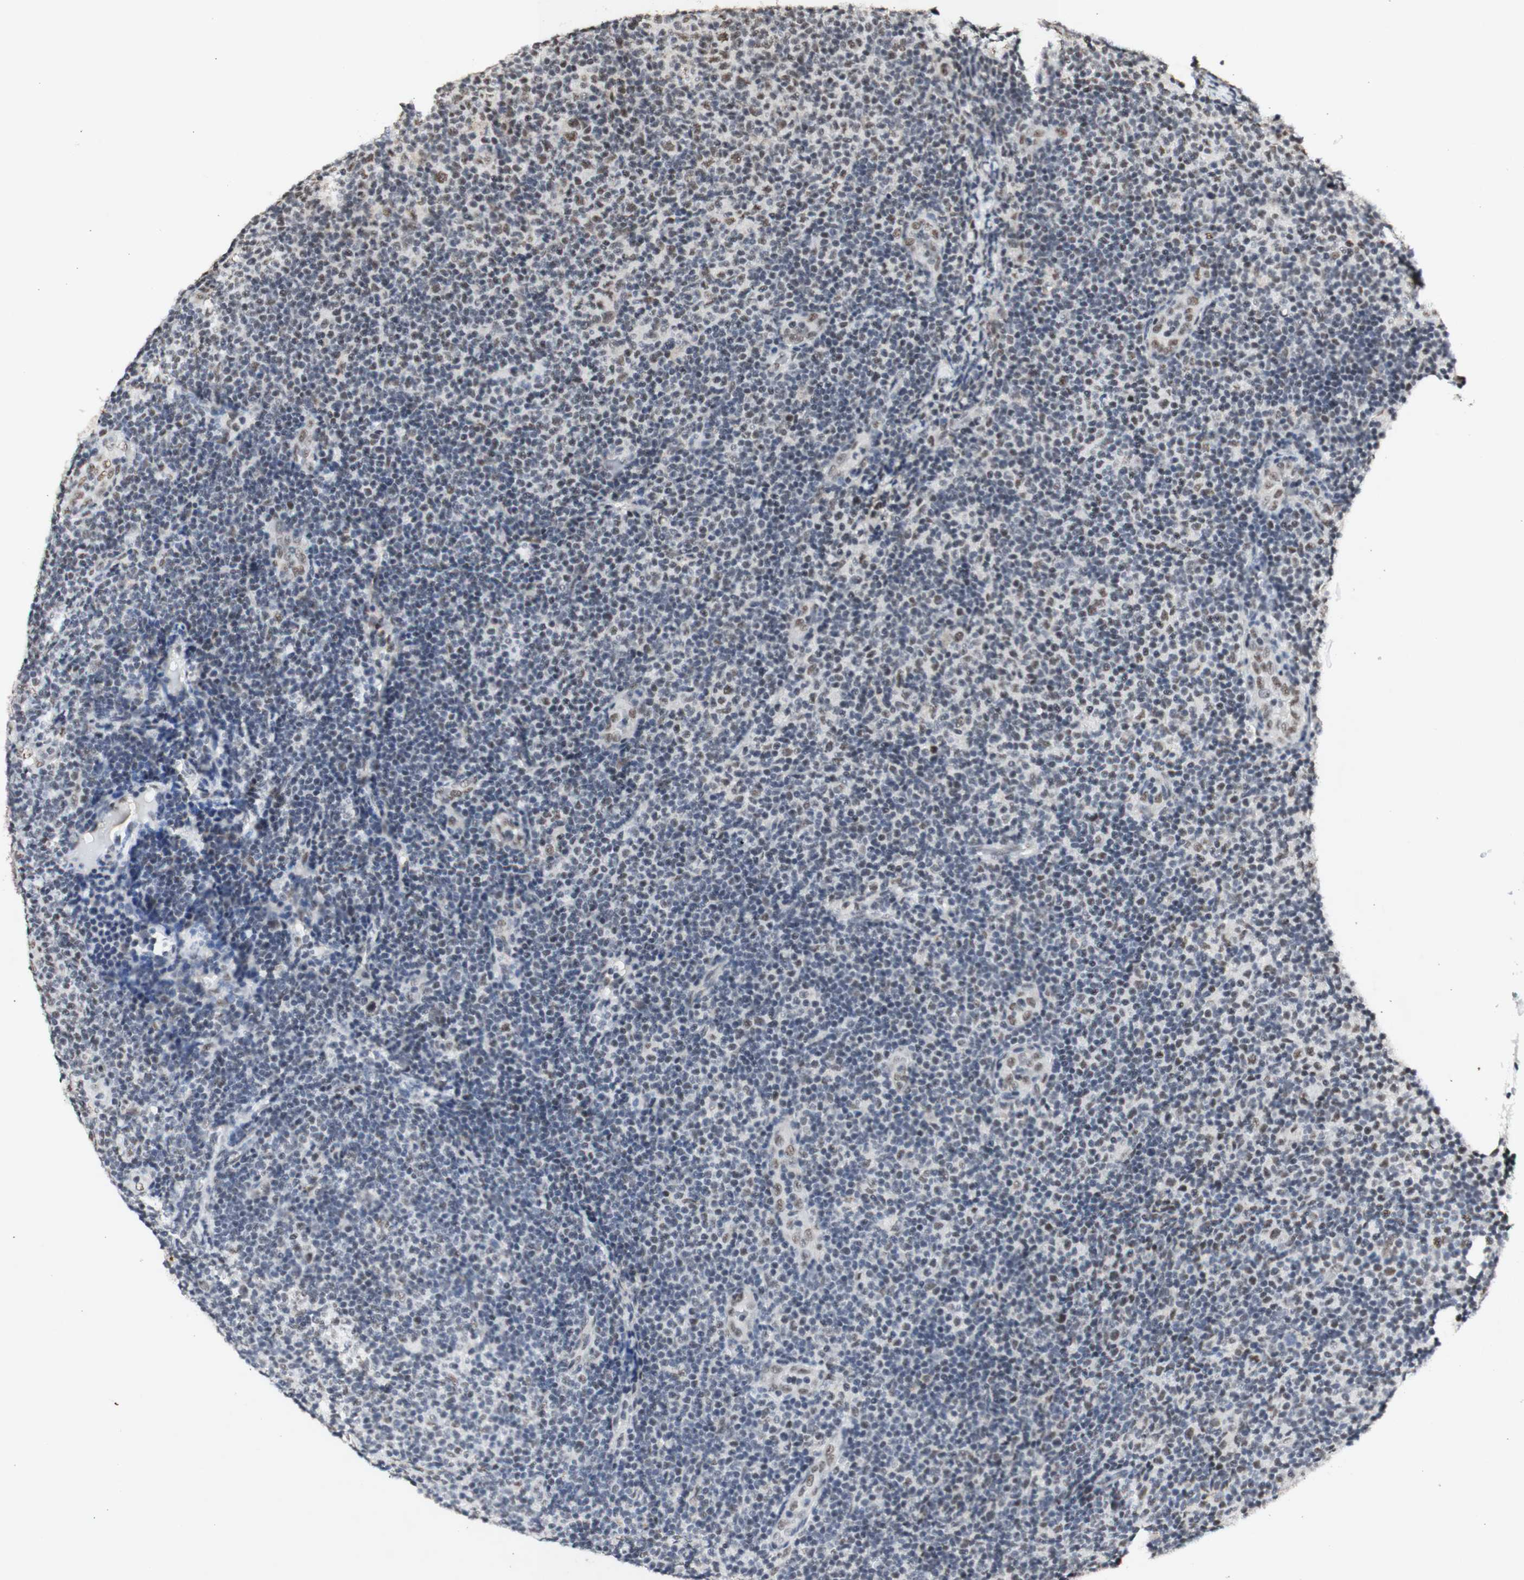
{"staining": {"intensity": "weak", "quantity": "<25%", "location": "nuclear"}, "tissue": "lymphoma", "cell_type": "Tumor cells", "image_type": "cancer", "snomed": [{"axis": "morphology", "description": "Malignant lymphoma, non-Hodgkin's type, Low grade"}, {"axis": "topography", "description": "Lymph node"}], "caption": "This is an immunohistochemistry image of human lymphoma. There is no positivity in tumor cells.", "gene": "SNRPB", "patient": {"sex": "male", "age": 83}}